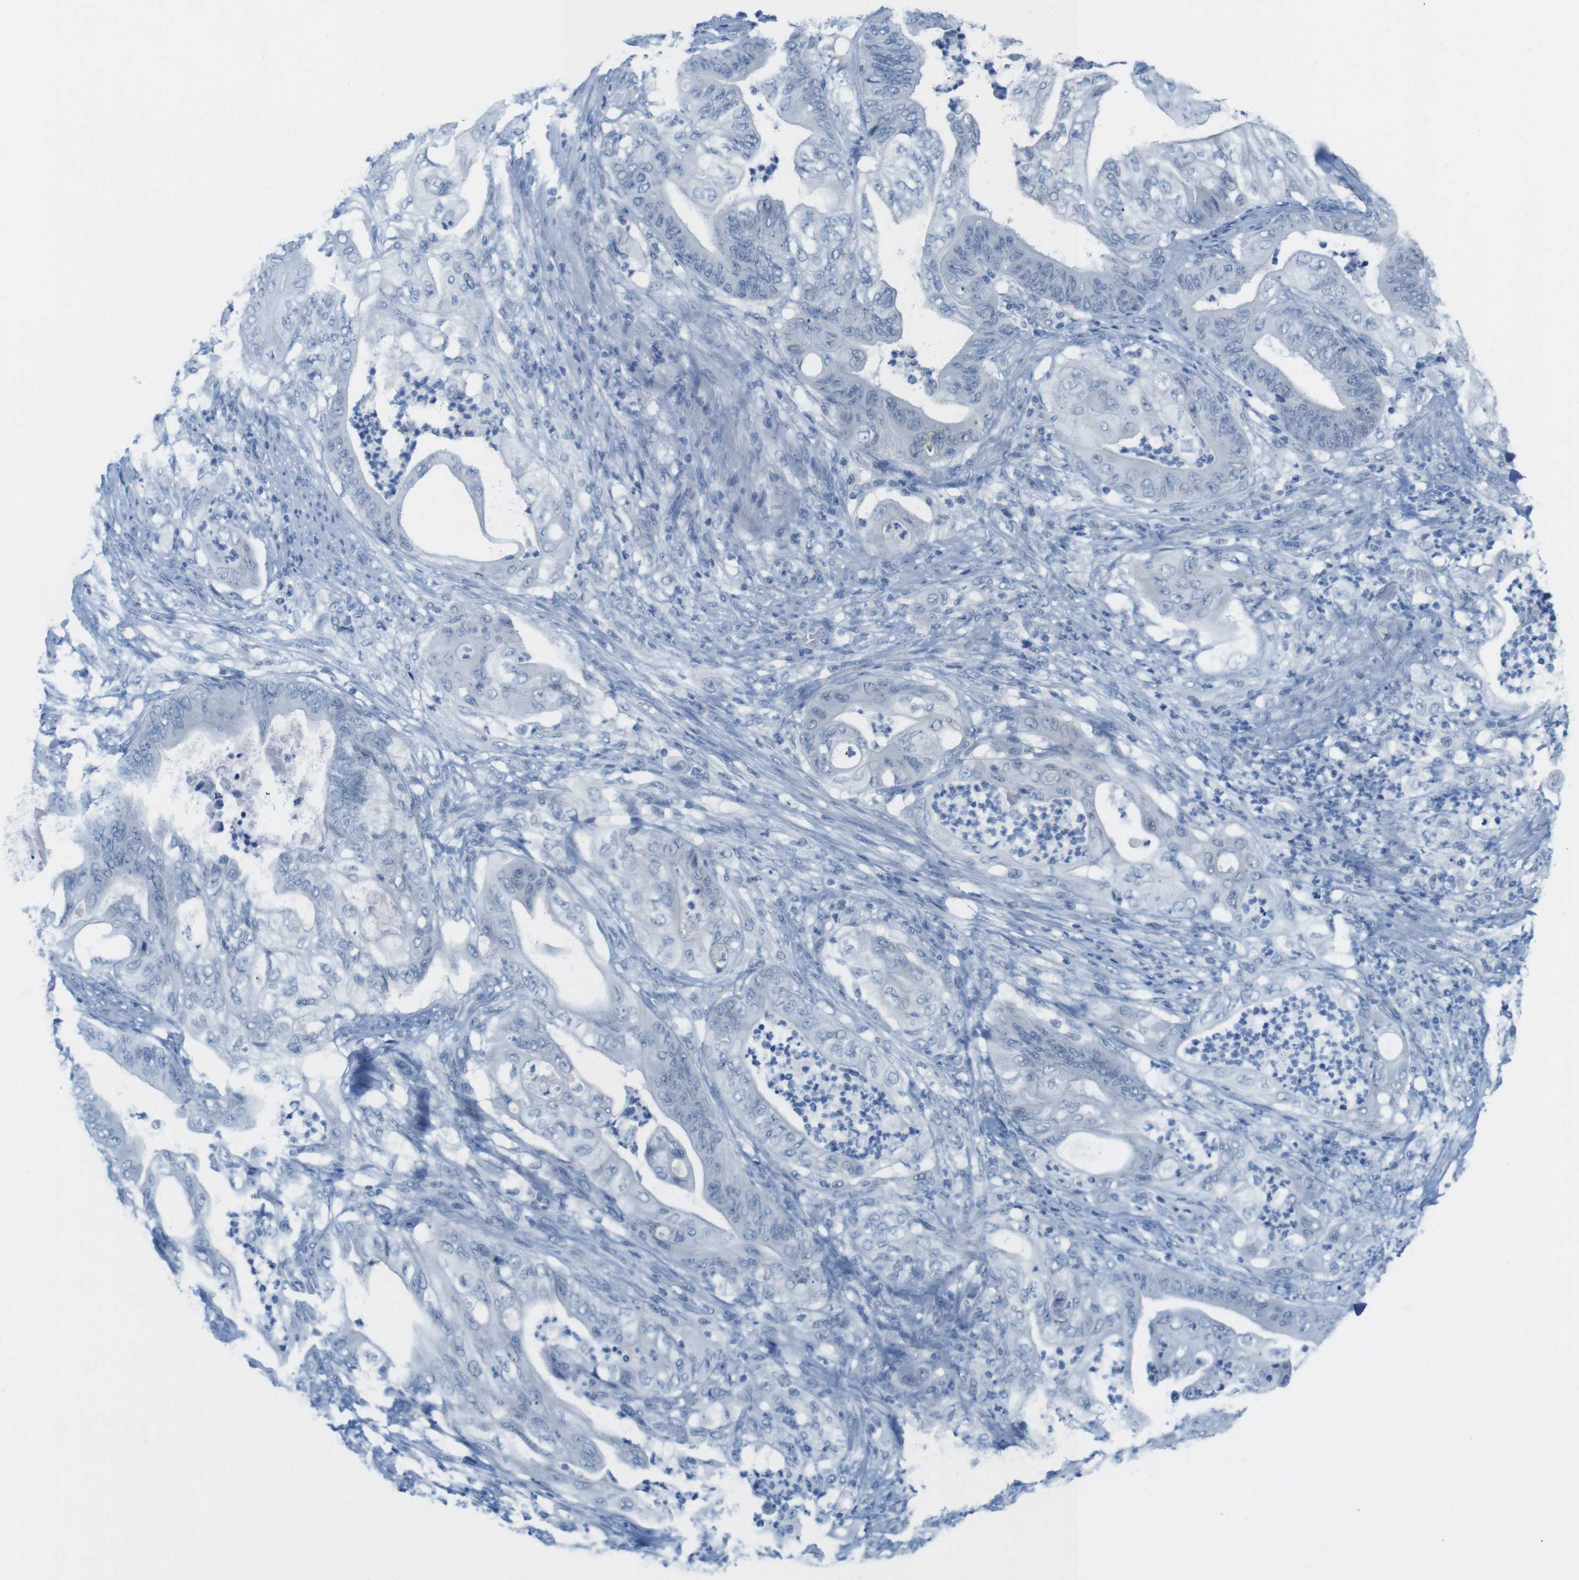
{"staining": {"intensity": "negative", "quantity": "none", "location": "none"}, "tissue": "stomach cancer", "cell_type": "Tumor cells", "image_type": "cancer", "snomed": [{"axis": "morphology", "description": "Adenocarcinoma, NOS"}, {"axis": "topography", "description": "Stomach"}], "caption": "Adenocarcinoma (stomach) was stained to show a protein in brown. There is no significant positivity in tumor cells.", "gene": "OPN1SW", "patient": {"sex": "female", "age": 73}}